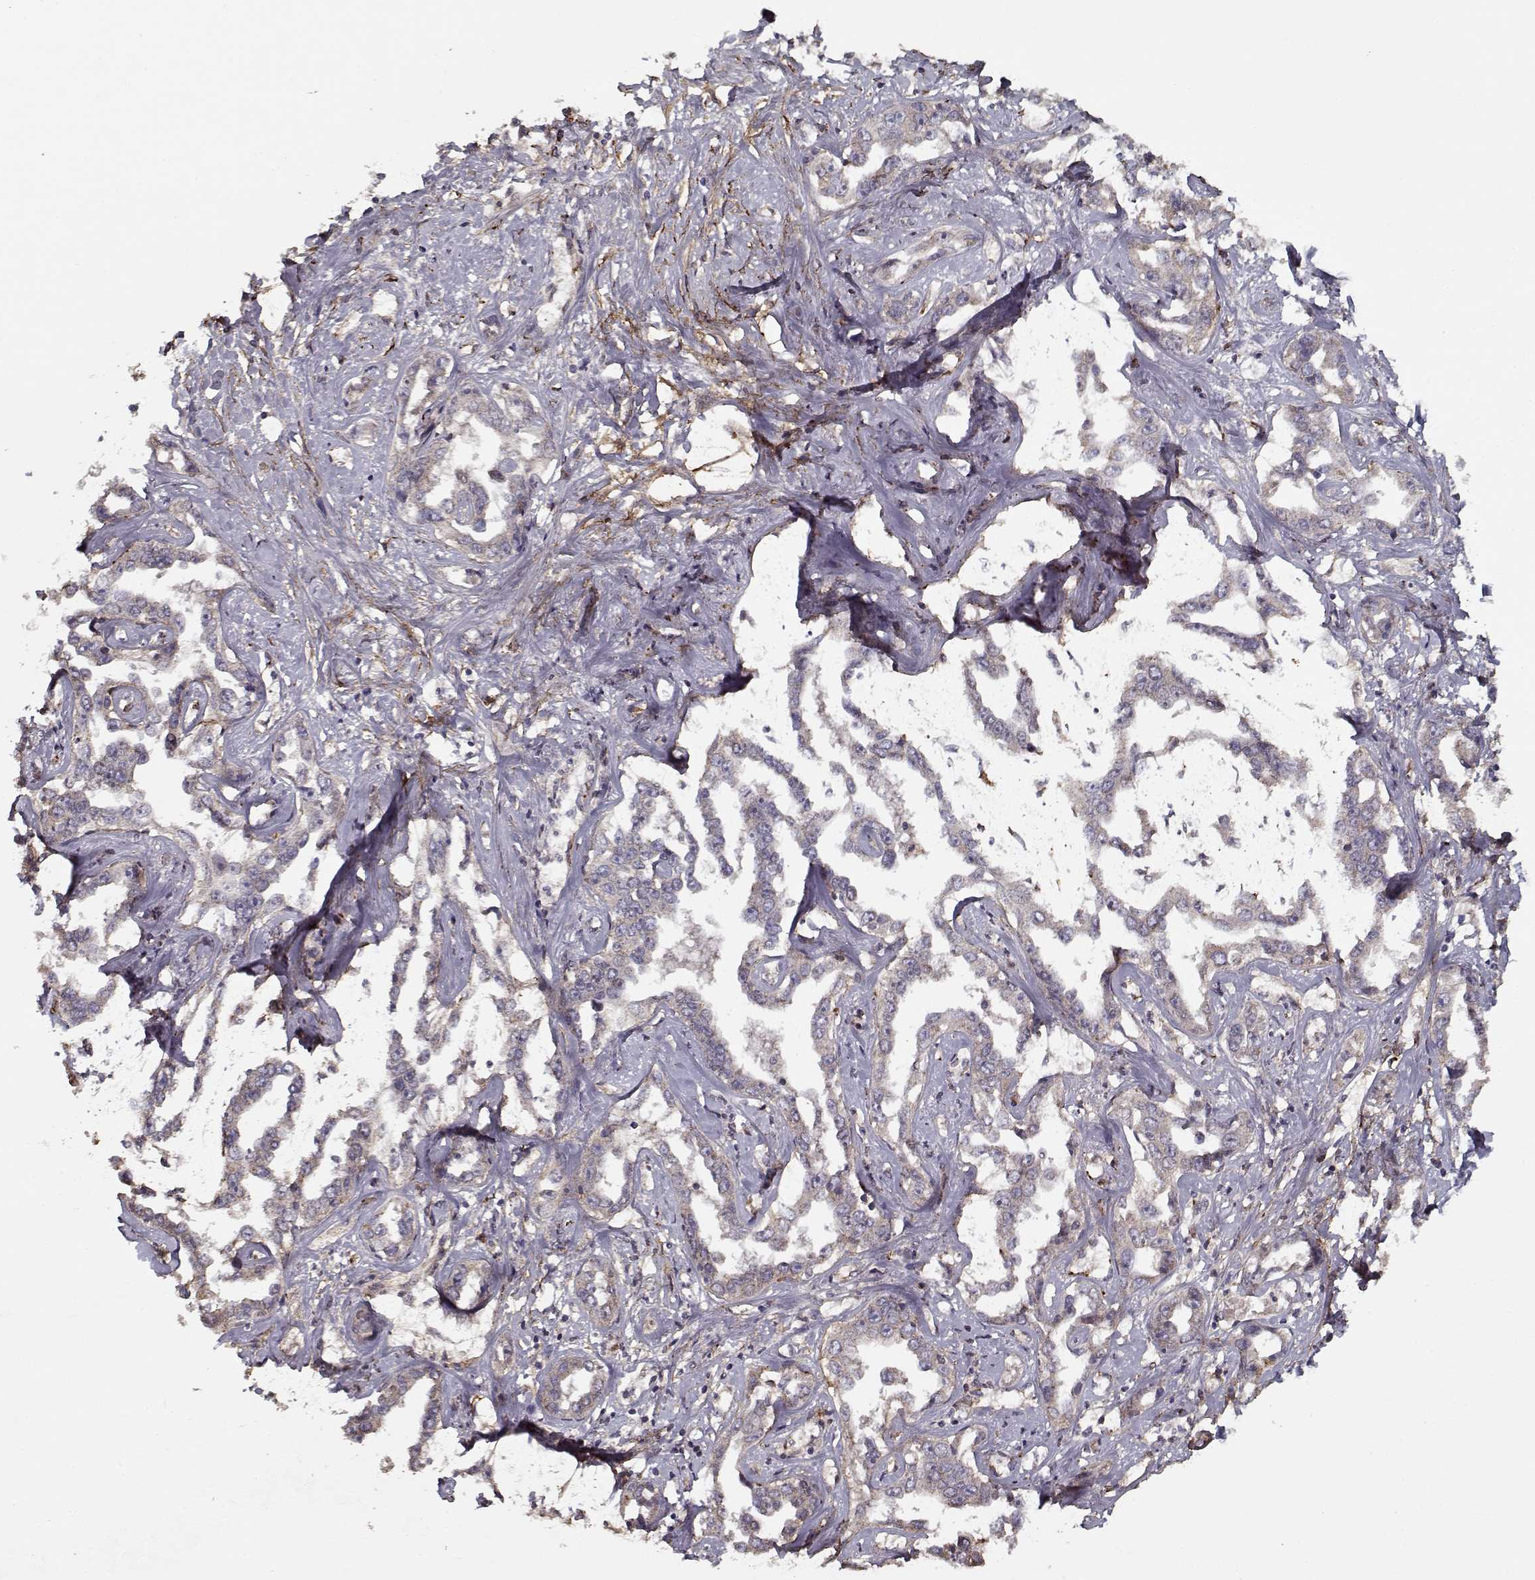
{"staining": {"intensity": "weak", "quantity": ">75%", "location": "cytoplasmic/membranous"}, "tissue": "liver cancer", "cell_type": "Tumor cells", "image_type": "cancer", "snomed": [{"axis": "morphology", "description": "Cholangiocarcinoma"}, {"axis": "topography", "description": "Liver"}], "caption": "A brown stain labels weak cytoplasmic/membranous expression of a protein in cholangiocarcinoma (liver) tumor cells. The protein of interest is stained brown, and the nuclei are stained in blue (DAB IHC with brightfield microscopy, high magnification).", "gene": "LAMA2", "patient": {"sex": "male", "age": 59}}